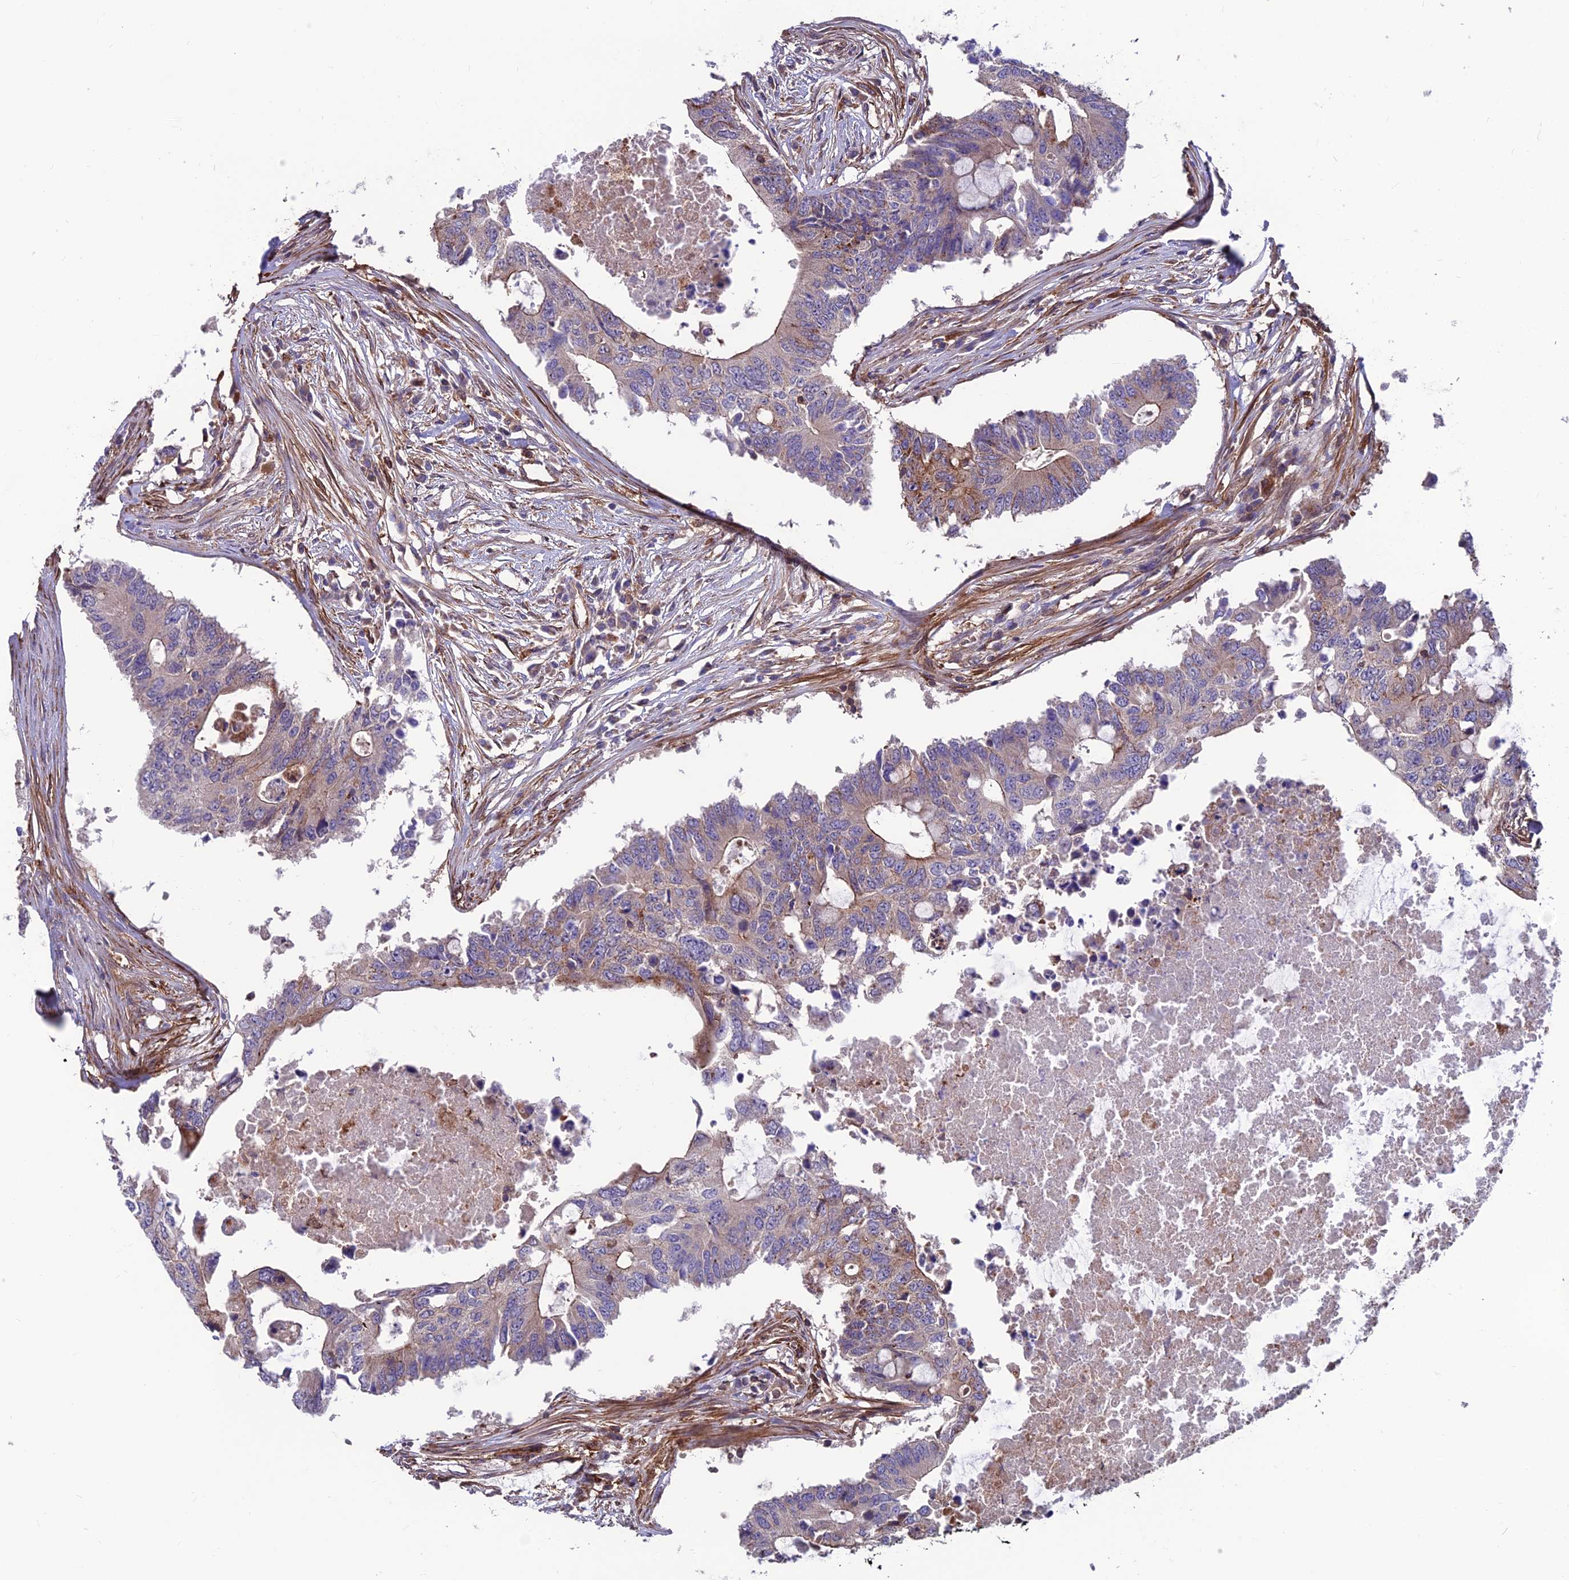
{"staining": {"intensity": "weak", "quantity": "<25%", "location": "cytoplasmic/membranous"}, "tissue": "colorectal cancer", "cell_type": "Tumor cells", "image_type": "cancer", "snomed": [{"axis": "morphology", "description": "Adenocarcinoma, NOS"}, {"axis": "topography", "description": "Colon"}], "caption": "Colorectal cancer was stained to show a protein in brown. There is no significant positivity in tumor cells.", "gene": "RTN4RL1", "patient": {"sex": "male", "age": 71}}